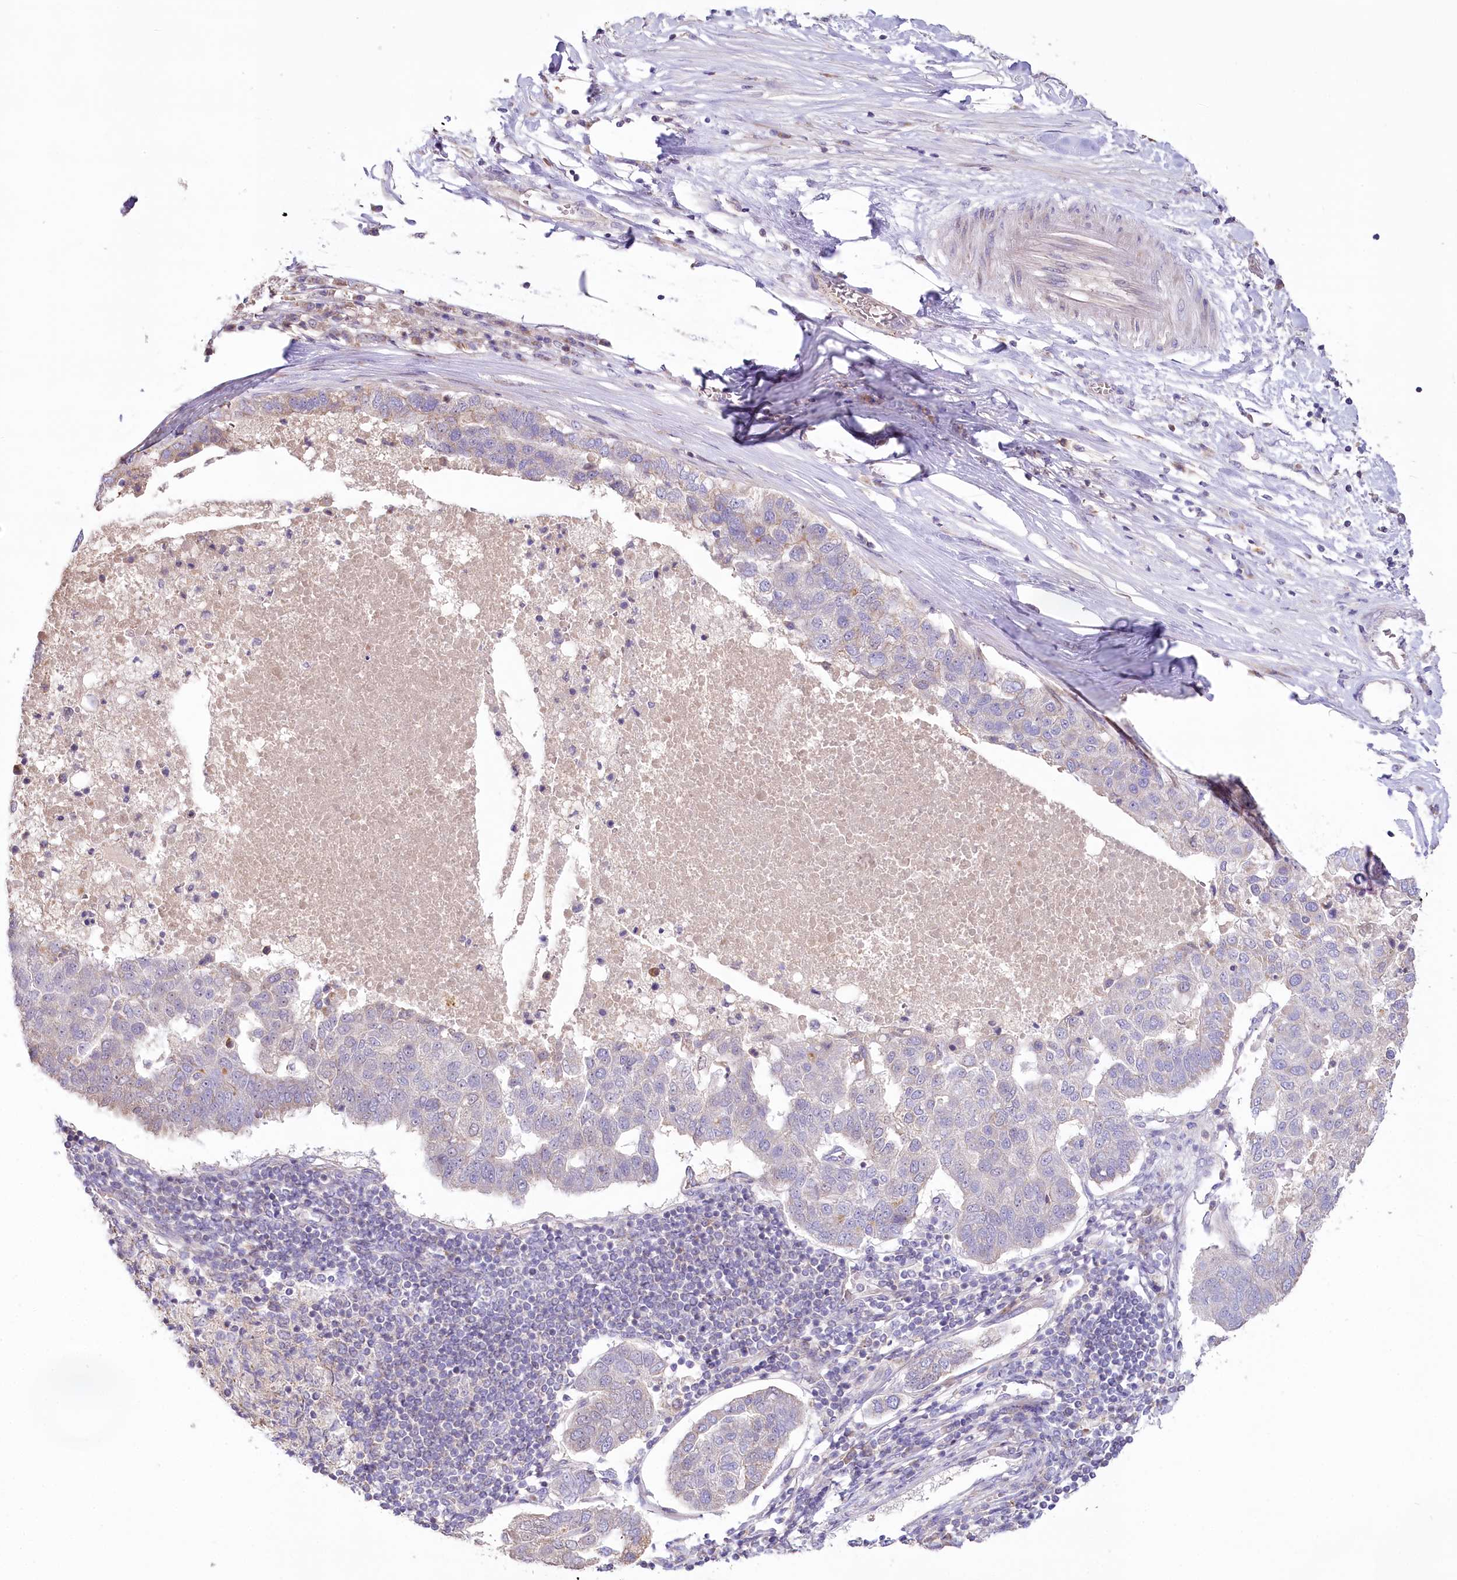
{"staining": {"intensity": "negative", "quantity": "none", "location": "none"}, "tissue": "pancreatic cancer", "cell_type": "Tumor cells", "image_type": "cancer", "snomed": [{"axis": "morphology", "description": "Adenocarcinoma, NOS"}, {"axis": "topography", "description": "Pancreas"}], "caption": "Immunohistochemistry micrograph of neoplastic tissue: human pancreatic adenocarcinoma stained with DAB (3,3'-diaminobenzidine) reveals no significant protein positivity in tumor cells. (Immunohistochemistry (ihc), brightfield microscopy, high magnification).", "gene": "SLC6A11", "patient": {"sex": "female", "age": 61}}